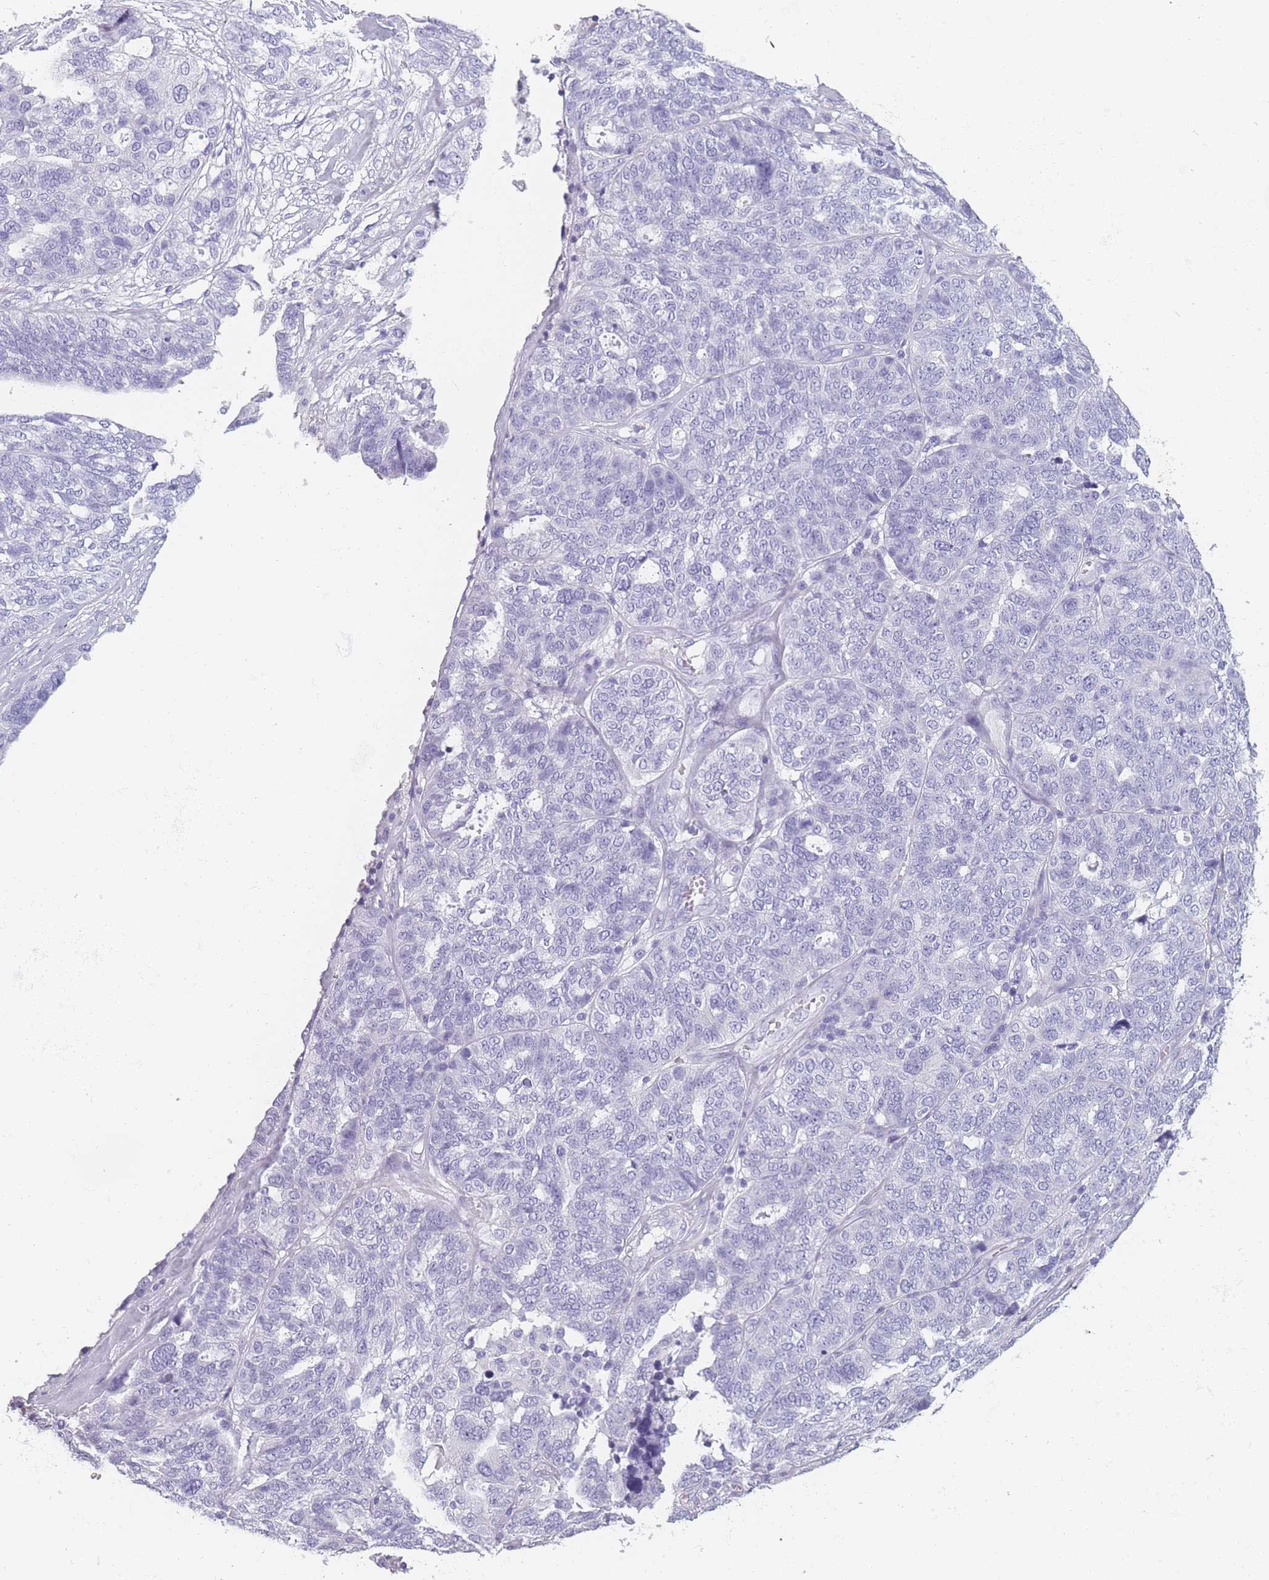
{"staining": {"intensity": "negative", "quantity": "none", "location": "none"}, "tissue": "ovarian cancer", "cell_type": "Tumor cells", "image_type": "cancer", "snomed": [{"axis": "morphology", "description": "Cystadenocarcinoma, serous, NOS"}, {"axis": "topography", "description": "Ovary"}], "caption": "Tumor cells are negative for protein expression in human ovarian cancer.", "gene": "PPFIA3", "patient": {"sex": "female", "age": 59}}